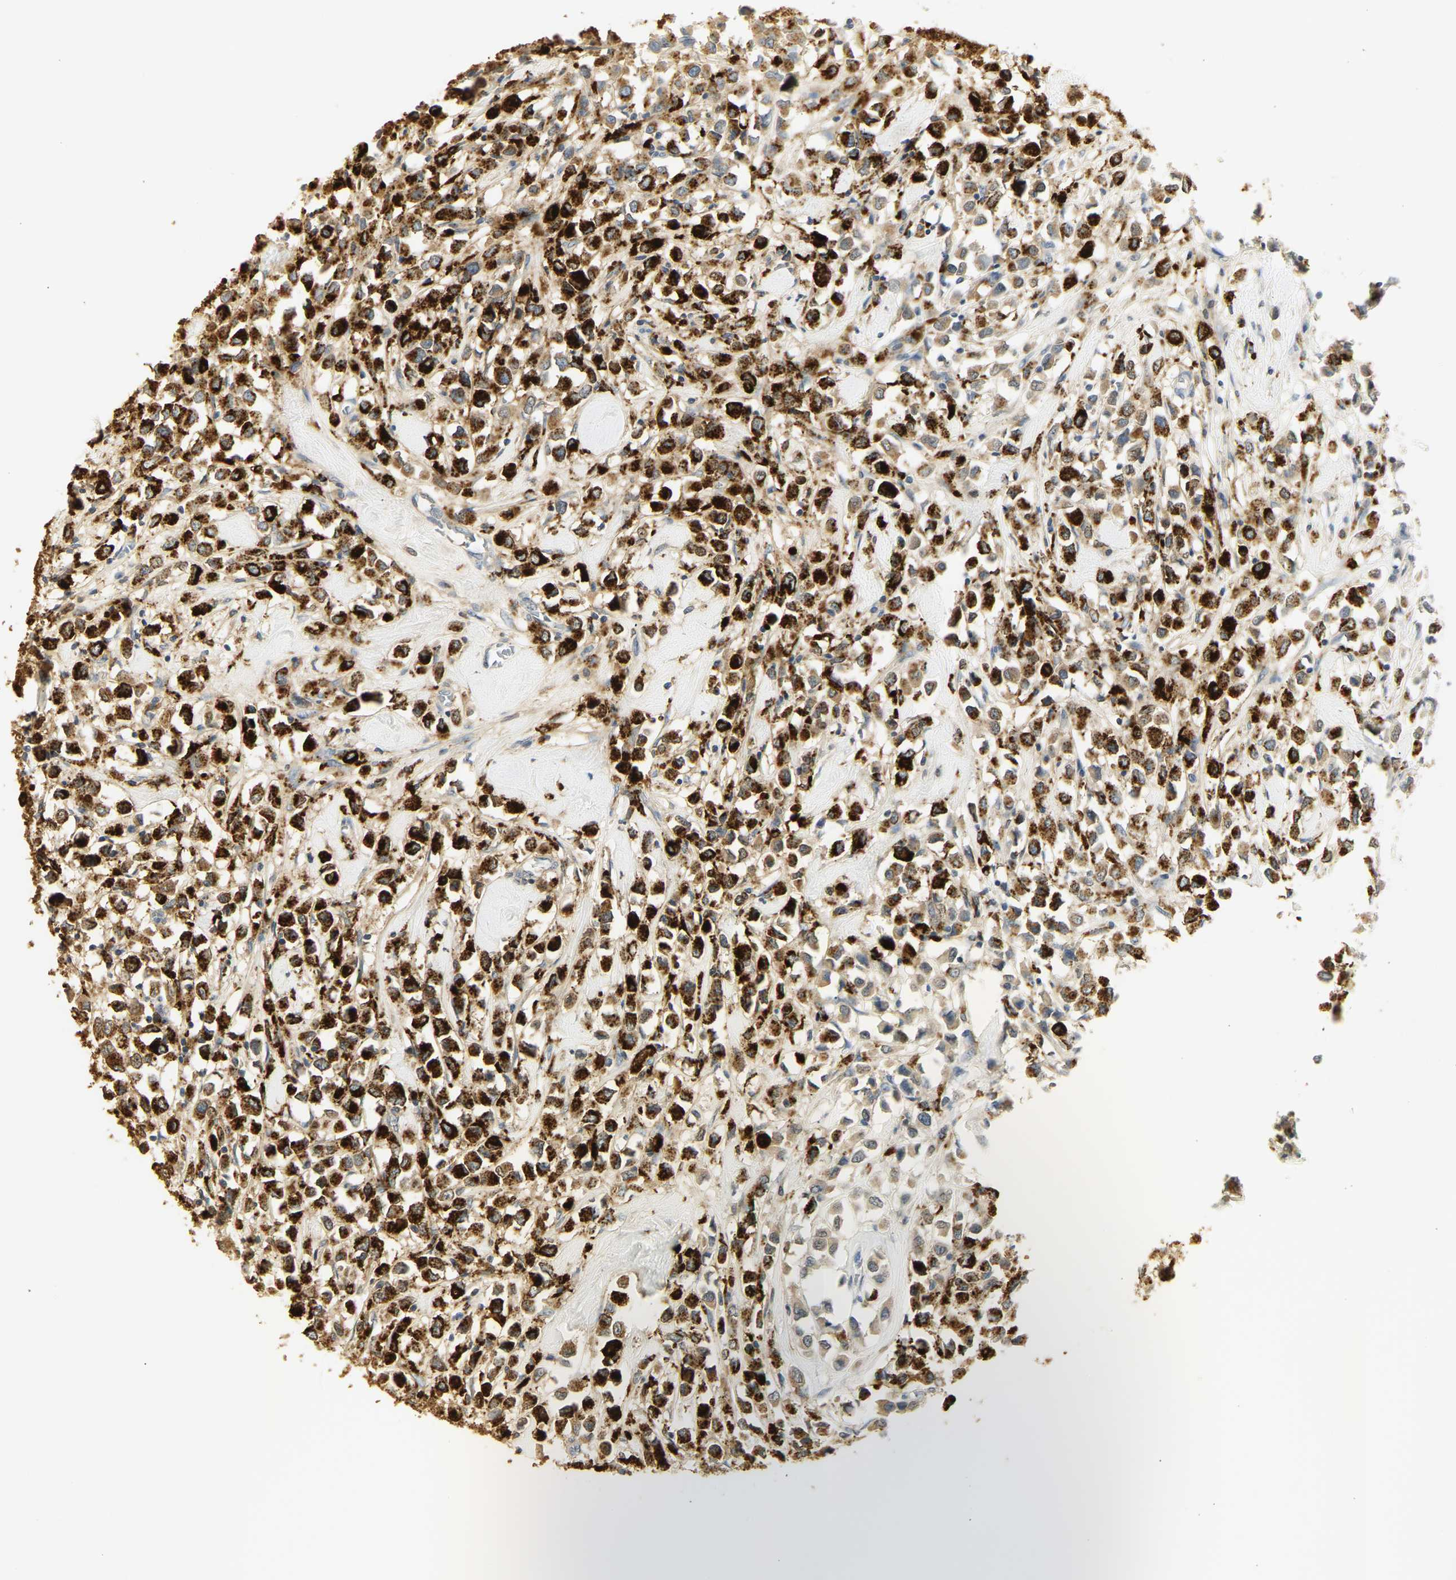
{"staining": {"intensity": "strong", "quantity": ">75%", "location": "cytoplasmic/membranous"}, "tissue": "breast cancer", "cell_type": "Tumor cells", "image_type": "cancer", "snomed": [{"axis": "morphology", "description": "Duct carcinoma"}, {"axis": "topography", "description": "Breast"}], "caption": "Immunohistochemistry of human invasive ductal carcinoma (breast) exhibits high levels of strong cytoplasmic/membranous positivity in approximately >75% of tumor cells. (DAB (3,3'-diaminobenzidine) = brown stain, brightfield microscopy at high magnification).", "gene": "CEACAM5", "patient": {"sex": "female", "age": 61}}